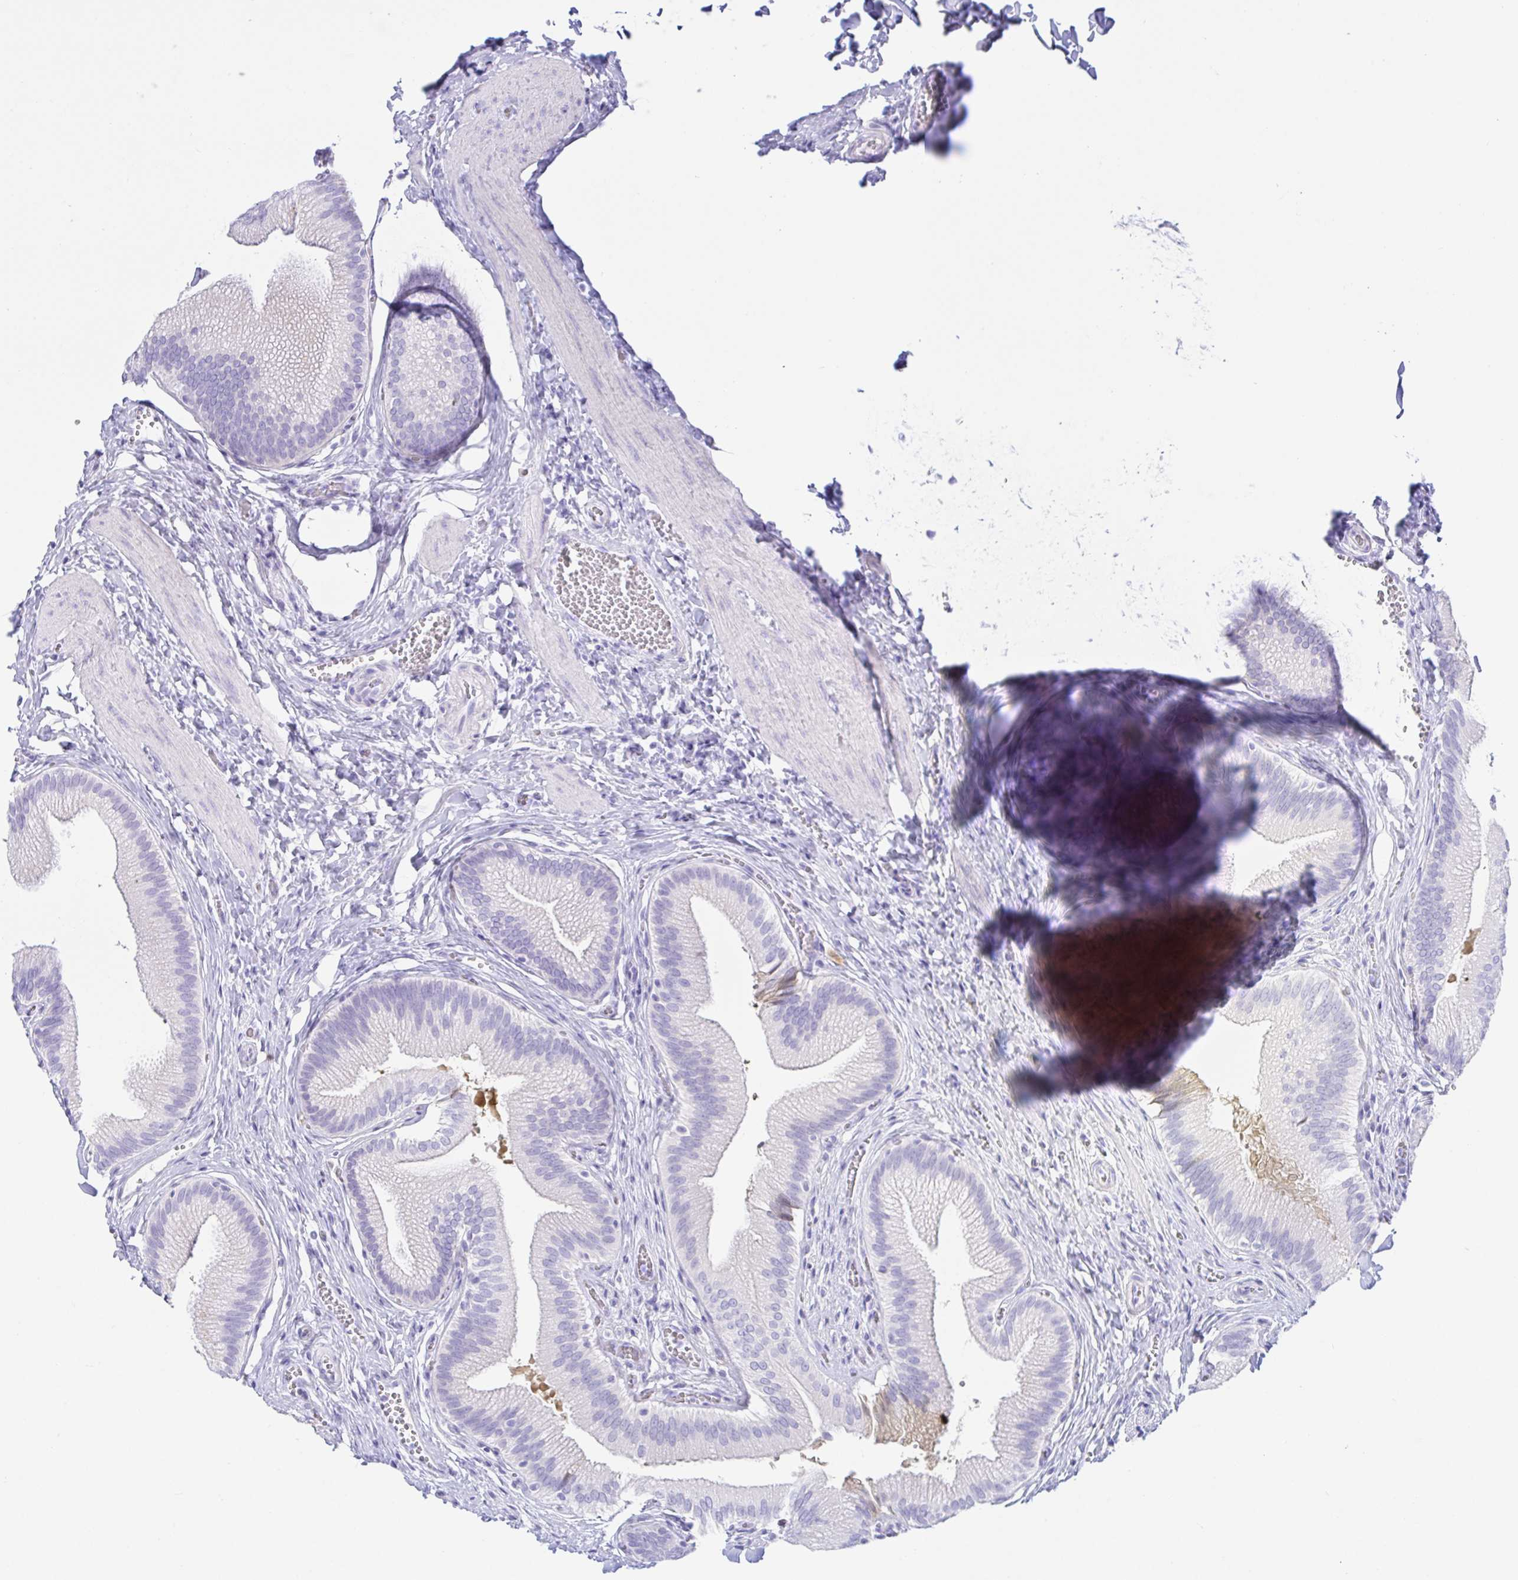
{"staining": {"intensity": "negative", "quantity": "none", "location": "none"}, "tissue": "gallbladder", "cell_type": "Glandular cells", "image_type": "normal", "snomed": [{"axis": "morphology", "description": "Normal tissue, NOS"}, {"axis": "topography", "description": "Gallbladder"}], "caption": "Gallbladder stained for a protein using immunohistochemistry reveals no positivity glandular cells.", "gene": "PAX8", "patient": {"sex": "male", "age": 17}}